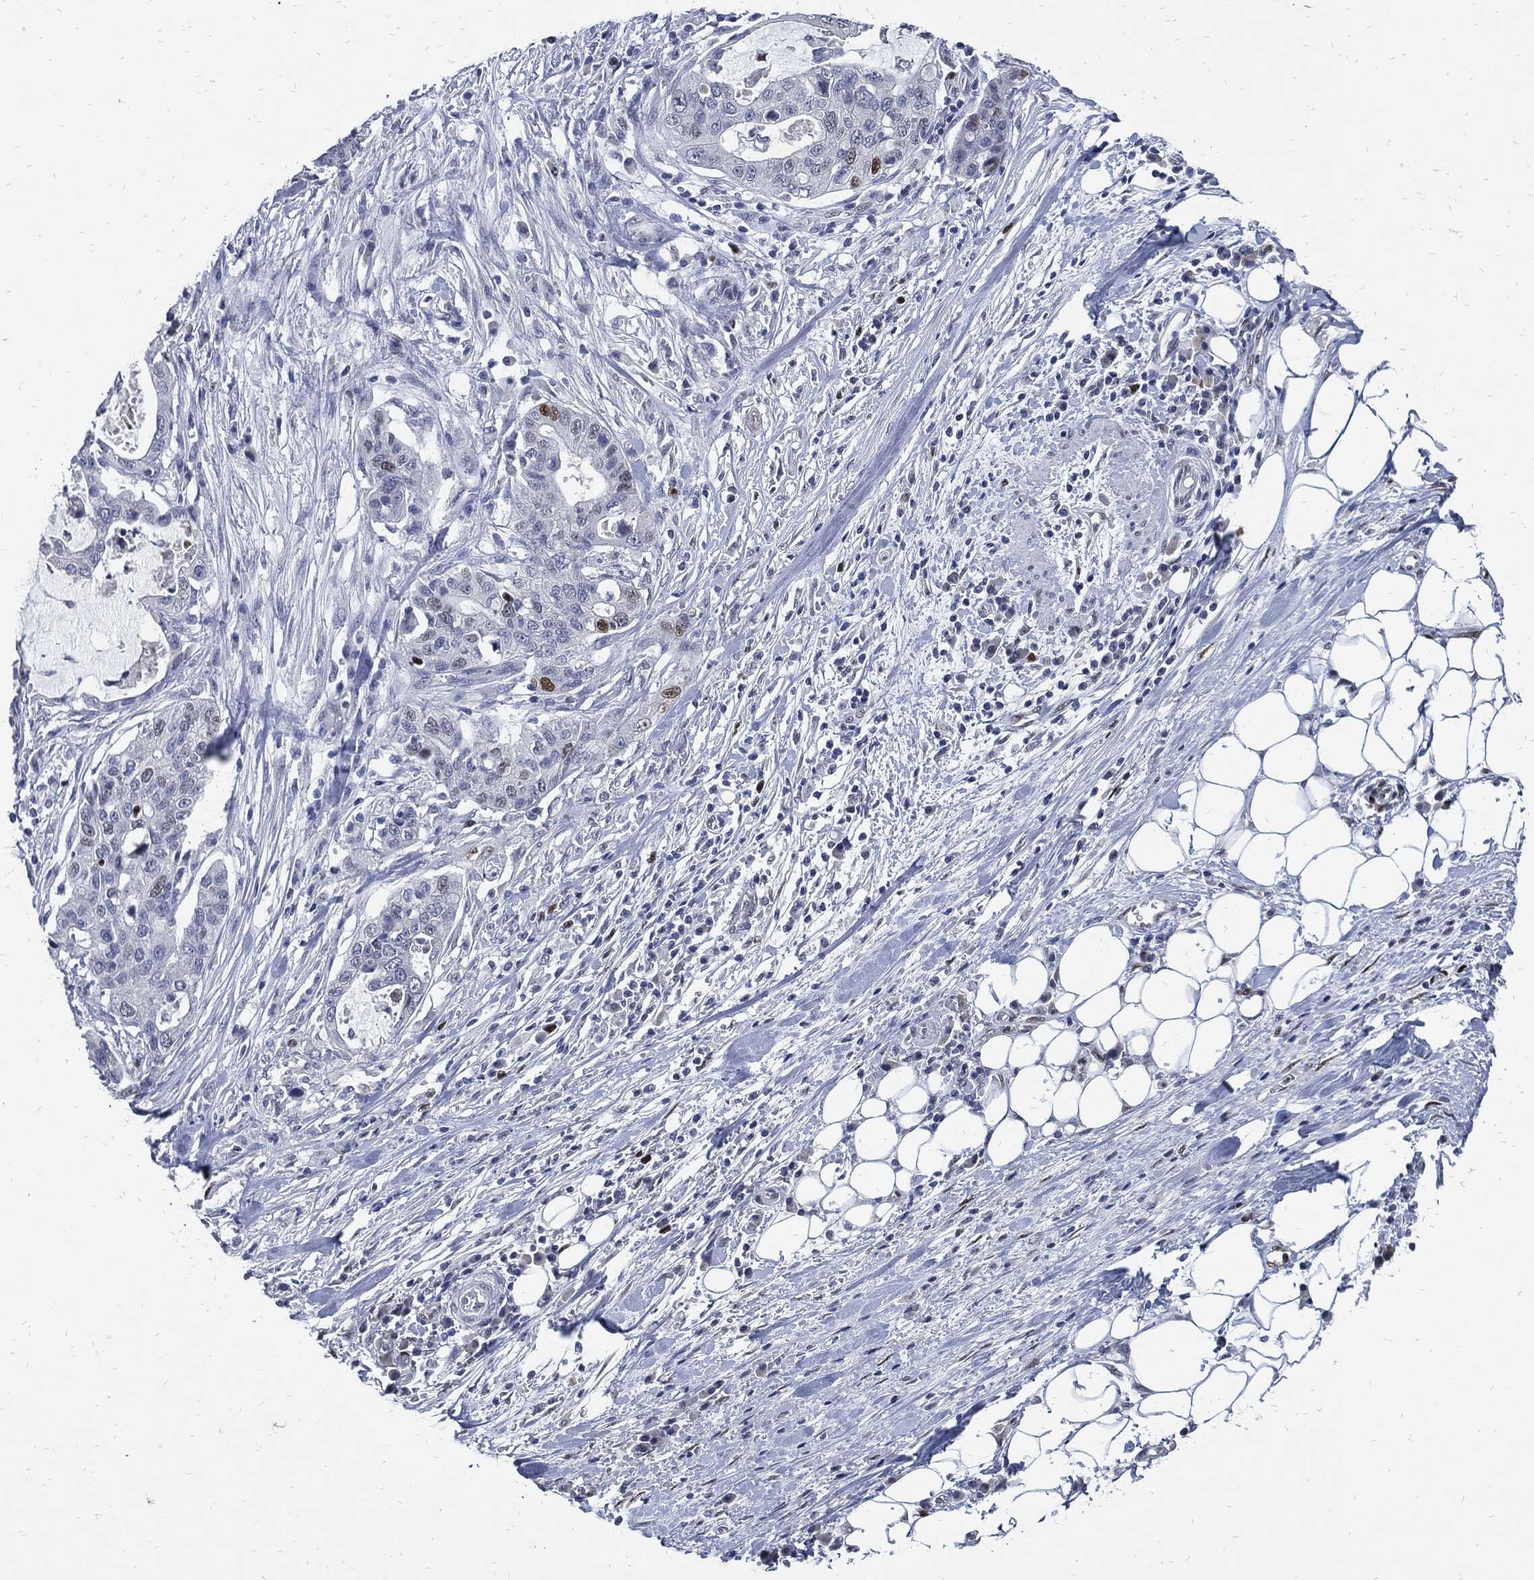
{"staining": {"intensity": "strong", "quantity": "<25%", "location": "nuclear"}, "tissue": "stomach cancer", "cell_type": "Tumor cells", "image_type": "cancer", "snomed": [{"axis": "morphology", "description": "Adenocarcinoma, NOS"}, {"axis": "topography", "description": "Stomach"}], "caption": "Human adenocarcinoma (stomach) stained with a protein marker demonstrates strong staining in tumor cells.", "gene": "NBN", "patient": {"sex": "male", "age": 54}}